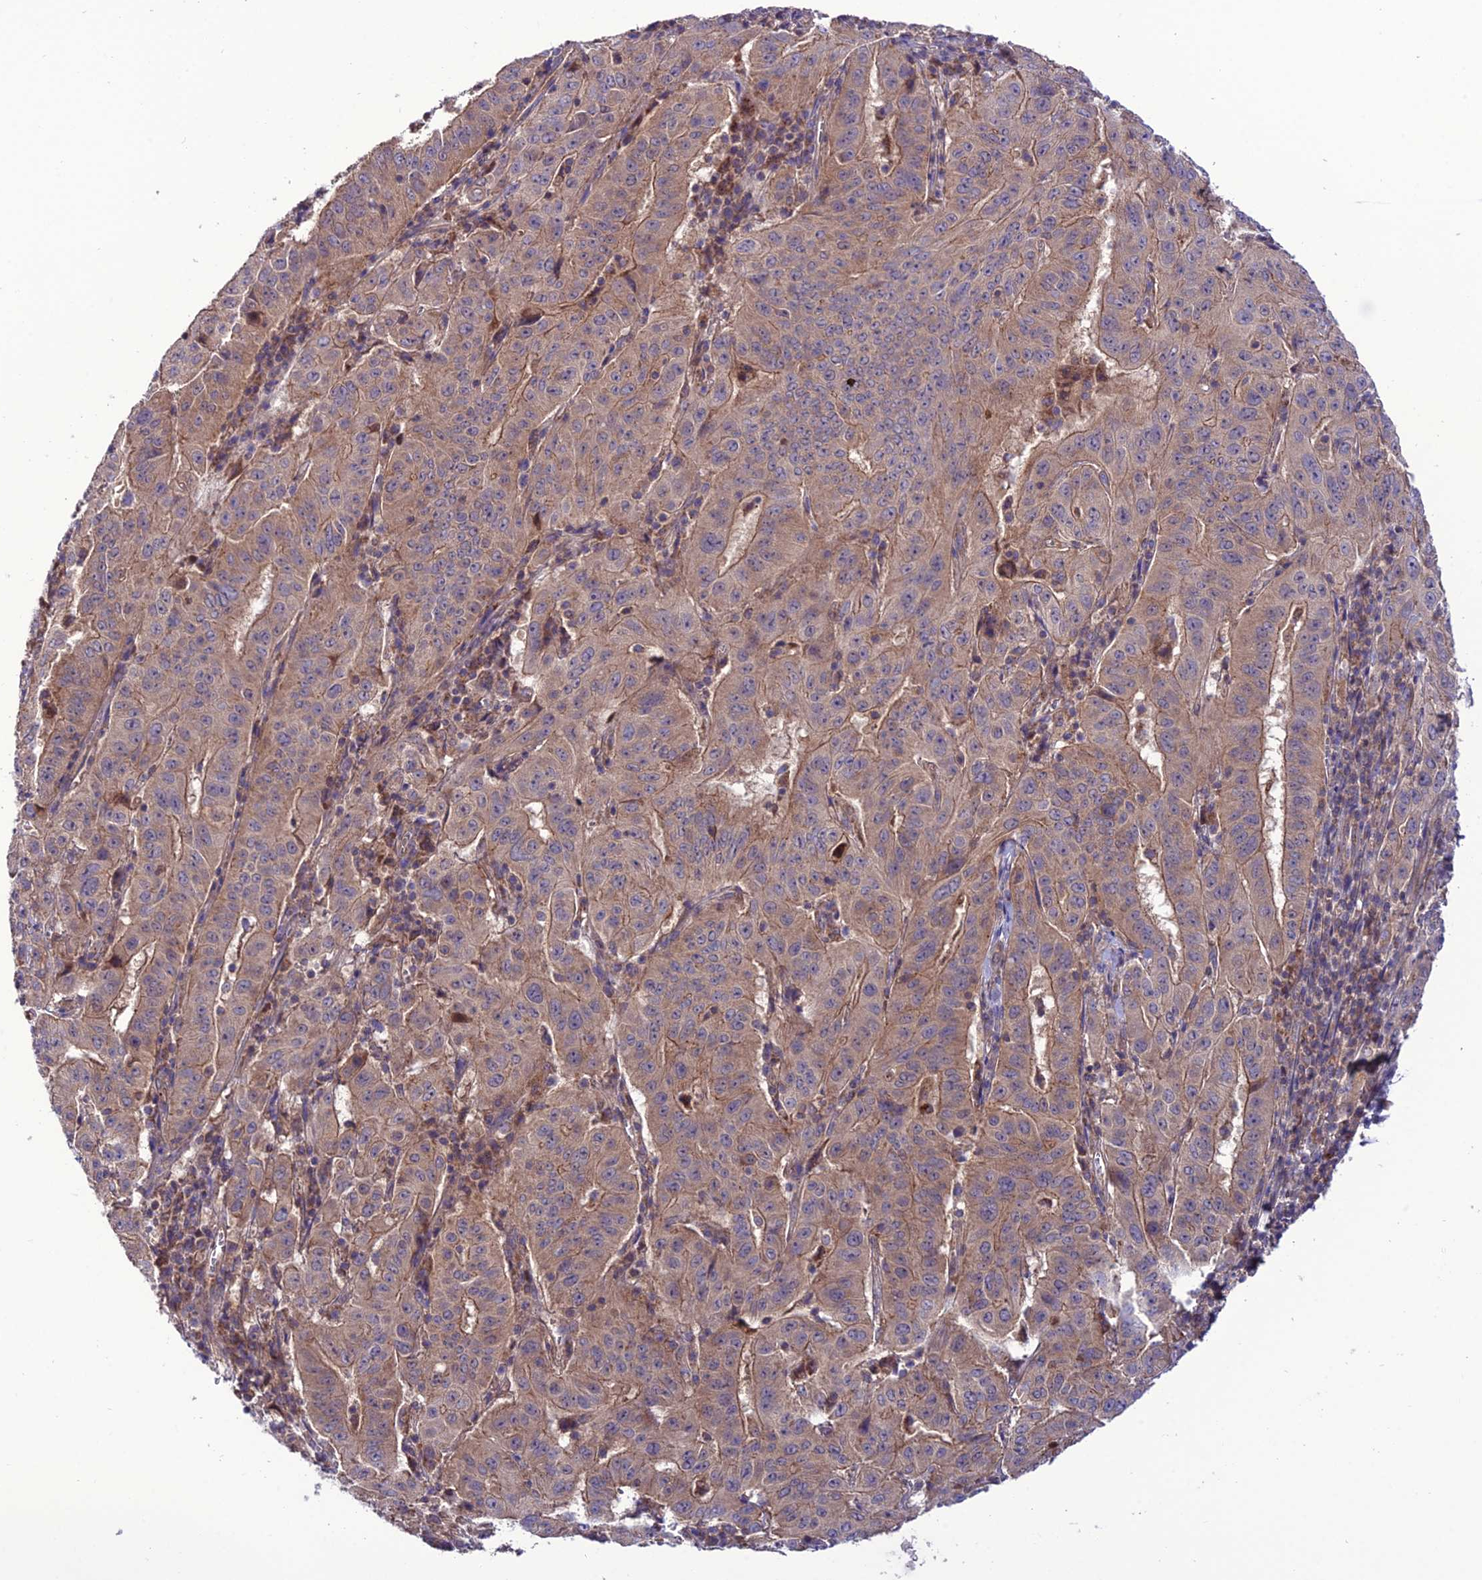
{"staining": {"intensity": "moderate", "quantity": ">75%", "location": "cytoplasmic/membranous"}, "tissue": "pancreatic cancer", "cell_type": "Tumor cells", "image_type": "cancer", "snomed": [{"axis": "morphology", "description": "Adenocarcinoma, NOS"}, {"axis": "topography", "description": "Pancreas"}], "caption": "Adenocarcinoma (pancreatic) stained with a protein marker demonstrates moderate staining in tumor cells.", "gene": "PPIL3", "patient": {"sex": "male", "age": 63}}